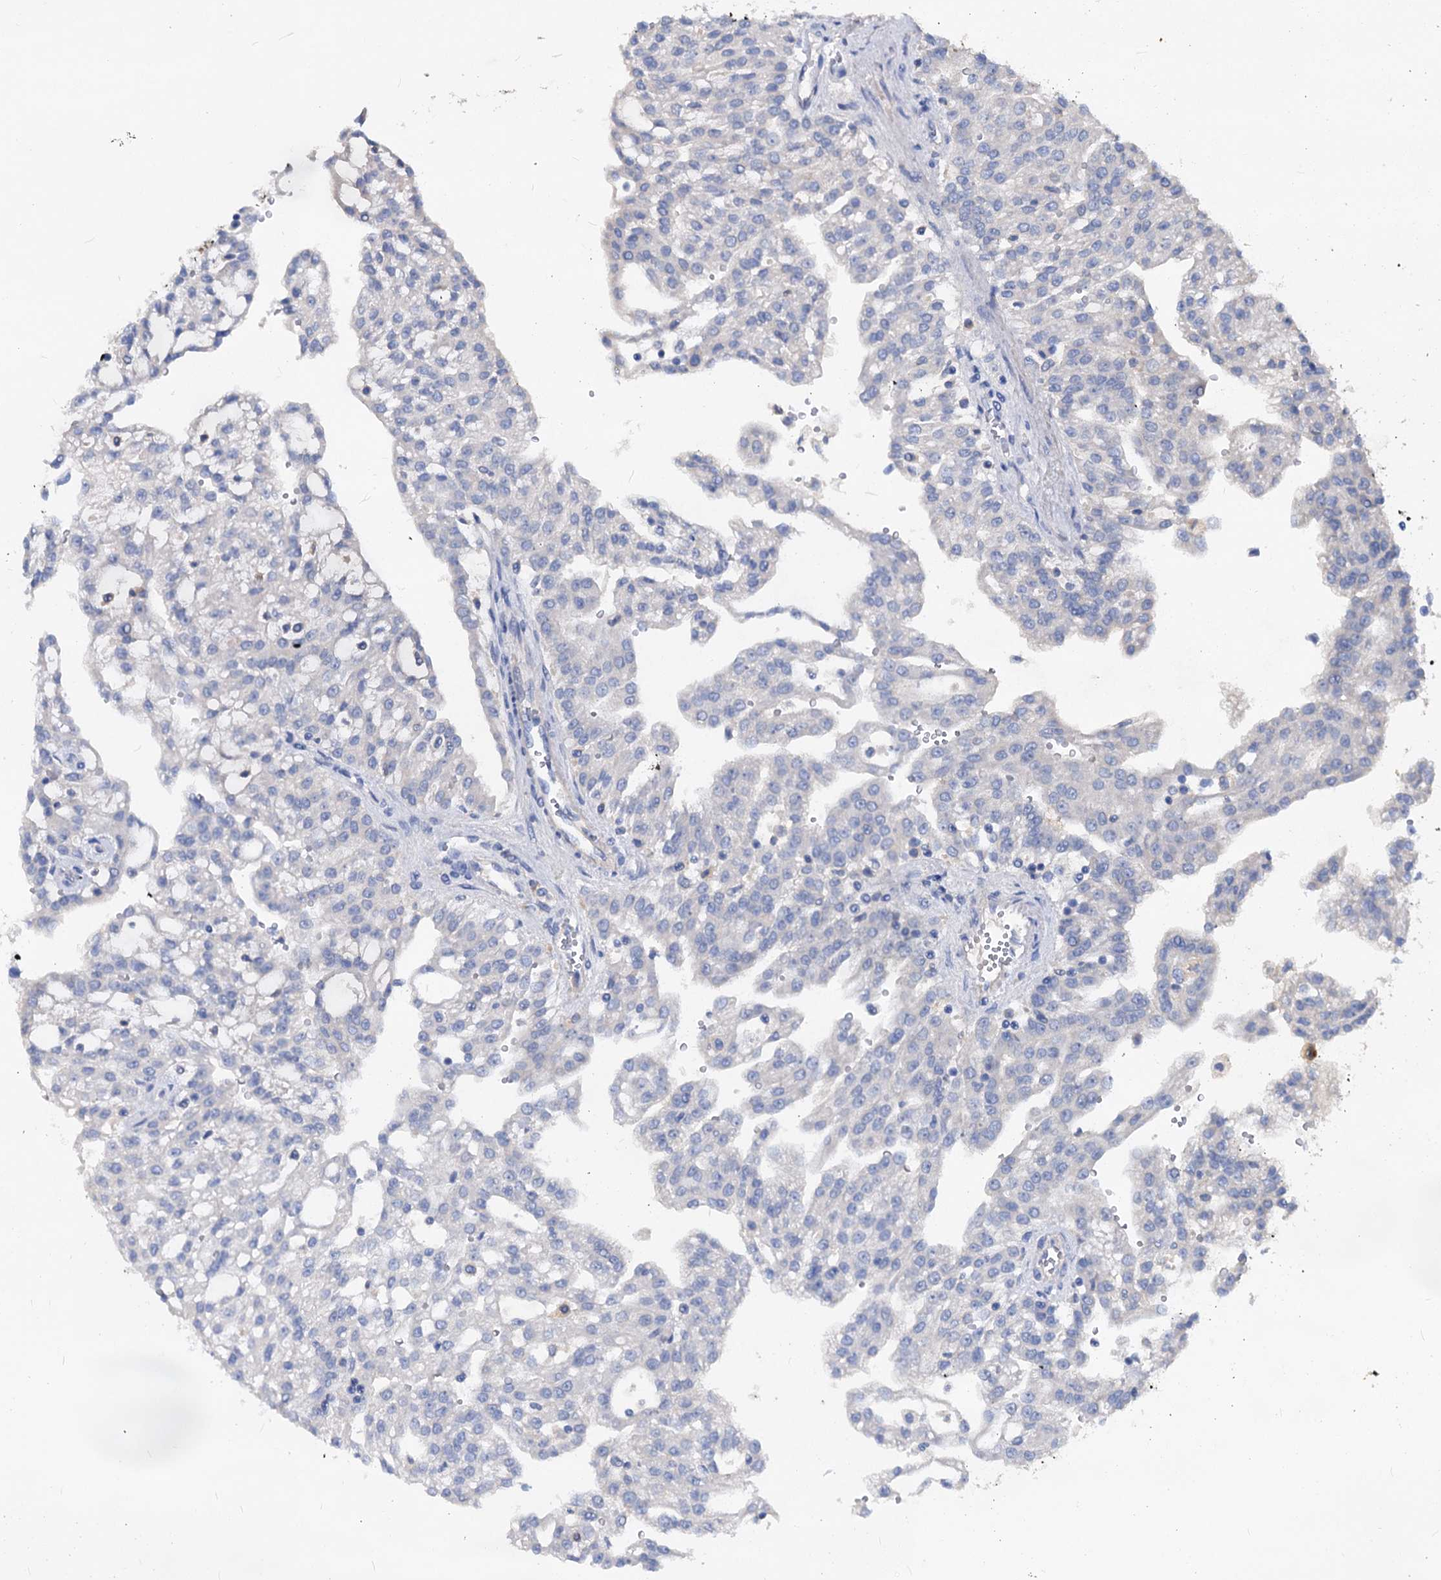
{"staining": {"intensity": "negative", "quantity": "none", "location": "none"}, "tissue": "renal cancer", "cell_type": "Tumor cells", "image_type": "cancer", "snomed": [{"axis": "morphology", "description": "Adenocarcinoma, NOS"}, {"axis": "topography", "description": "Kidney"}], "caption": "This is an immunohistochemistry photomicrograph of human renal cancer (adenocarcinoma). There is no positivity in tumor cells.", "gene": "ACY3", "patient": {"sex": "male", "age": 63}}